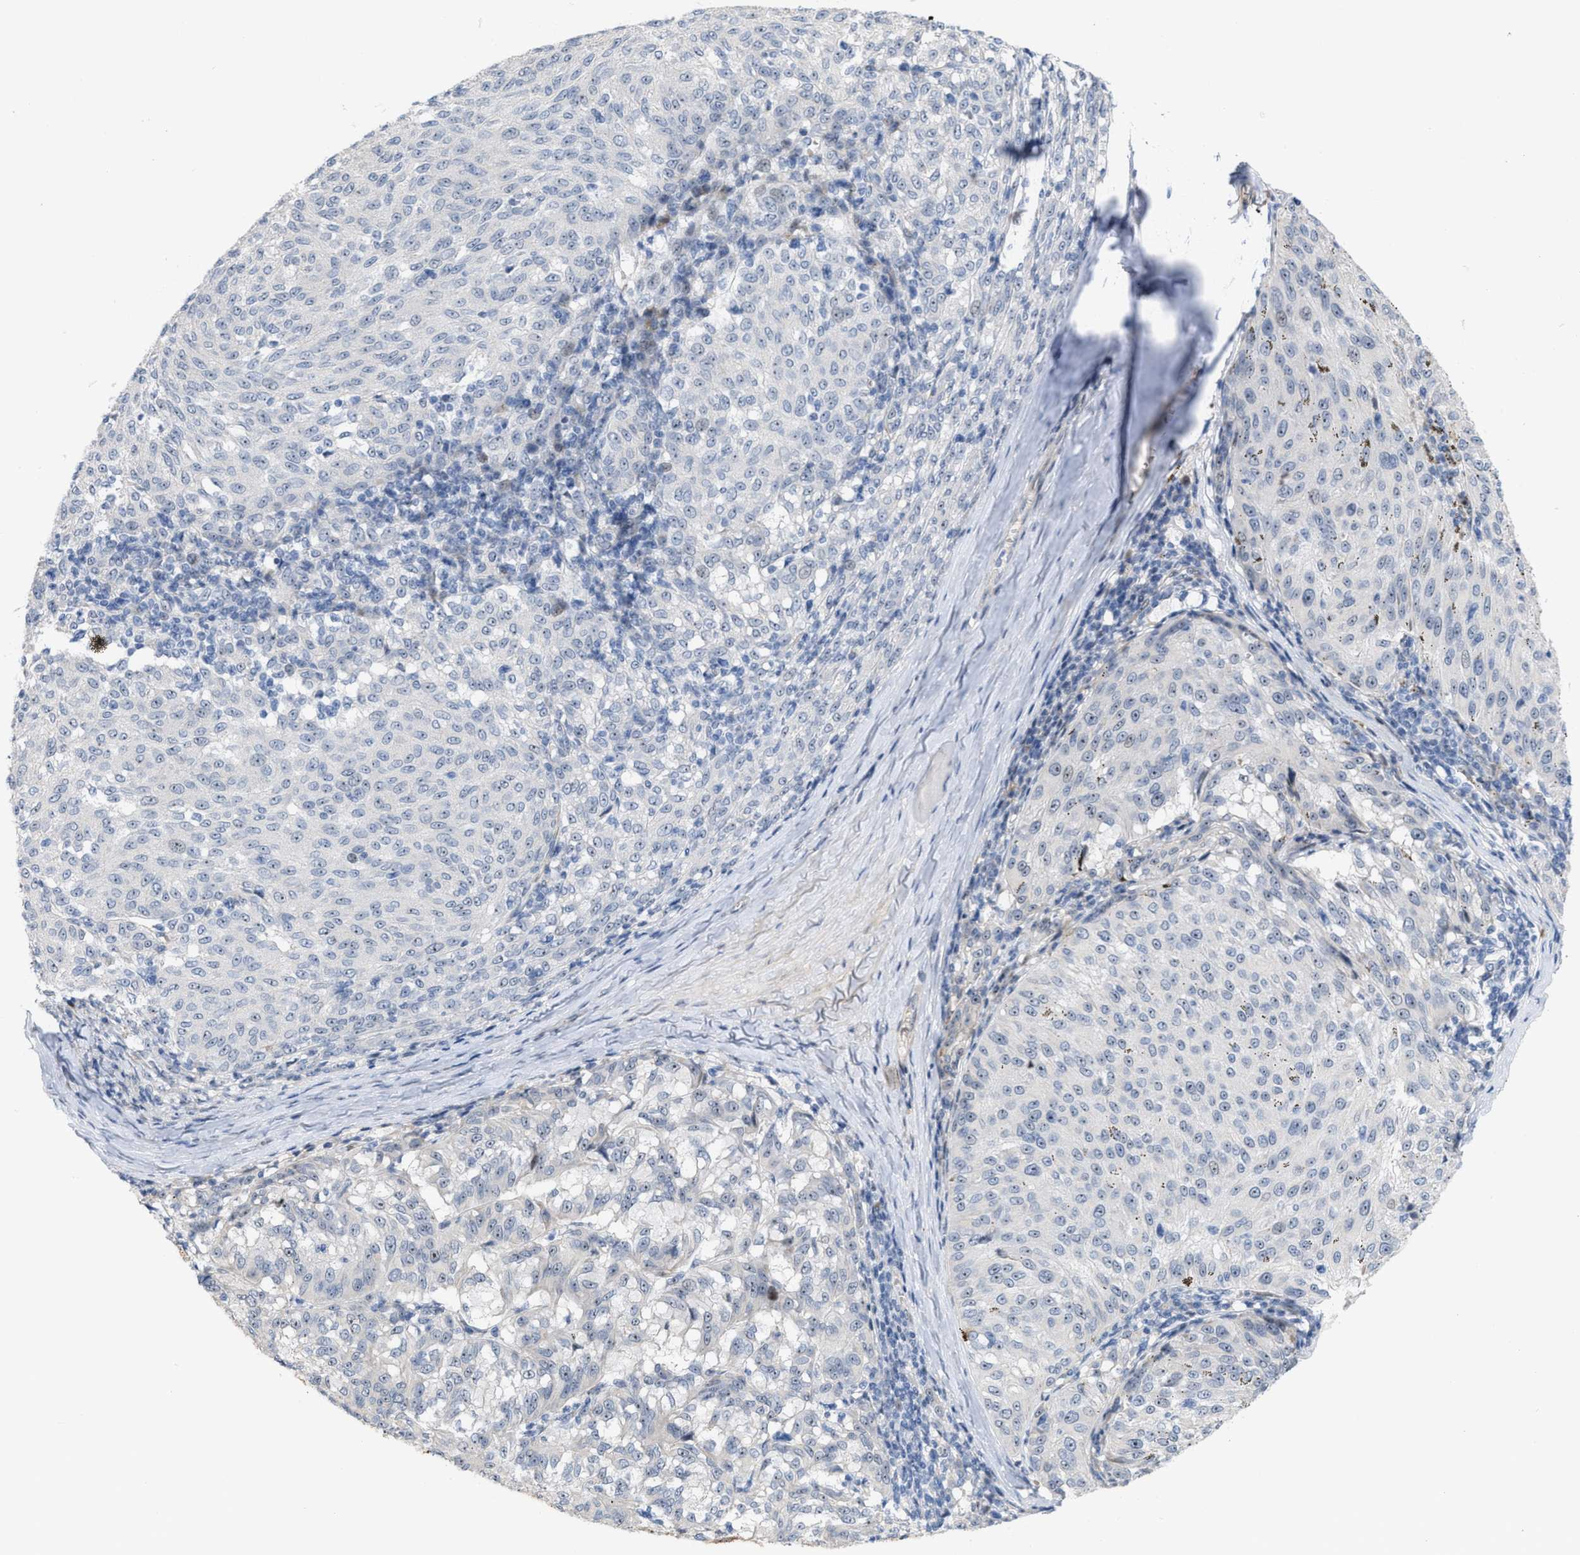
{"staining": {"intensity": "weak", "quantity": ">75%", "location": "nuclear"}, "tissue": "melanoma", "cell_type": "Tumor cells", "image_type": "cancer", "snomed": [{"axis": "morphology", "description": "Malignant melanoma, NOS"}, {"axis": "topography", "description": "Skin"}], "caption": "Immunohistochemical staining of malignant melanoma reveals low levels of weak nuclear positivity in approximately >75% of tumor cells. The protein is stained brown, and the nuclei are stained in blue (DAB IHC with brightfield microscopy, high magnification).", "gene": "POLR1F", "patient": {"sex": "female", "age": 72}}